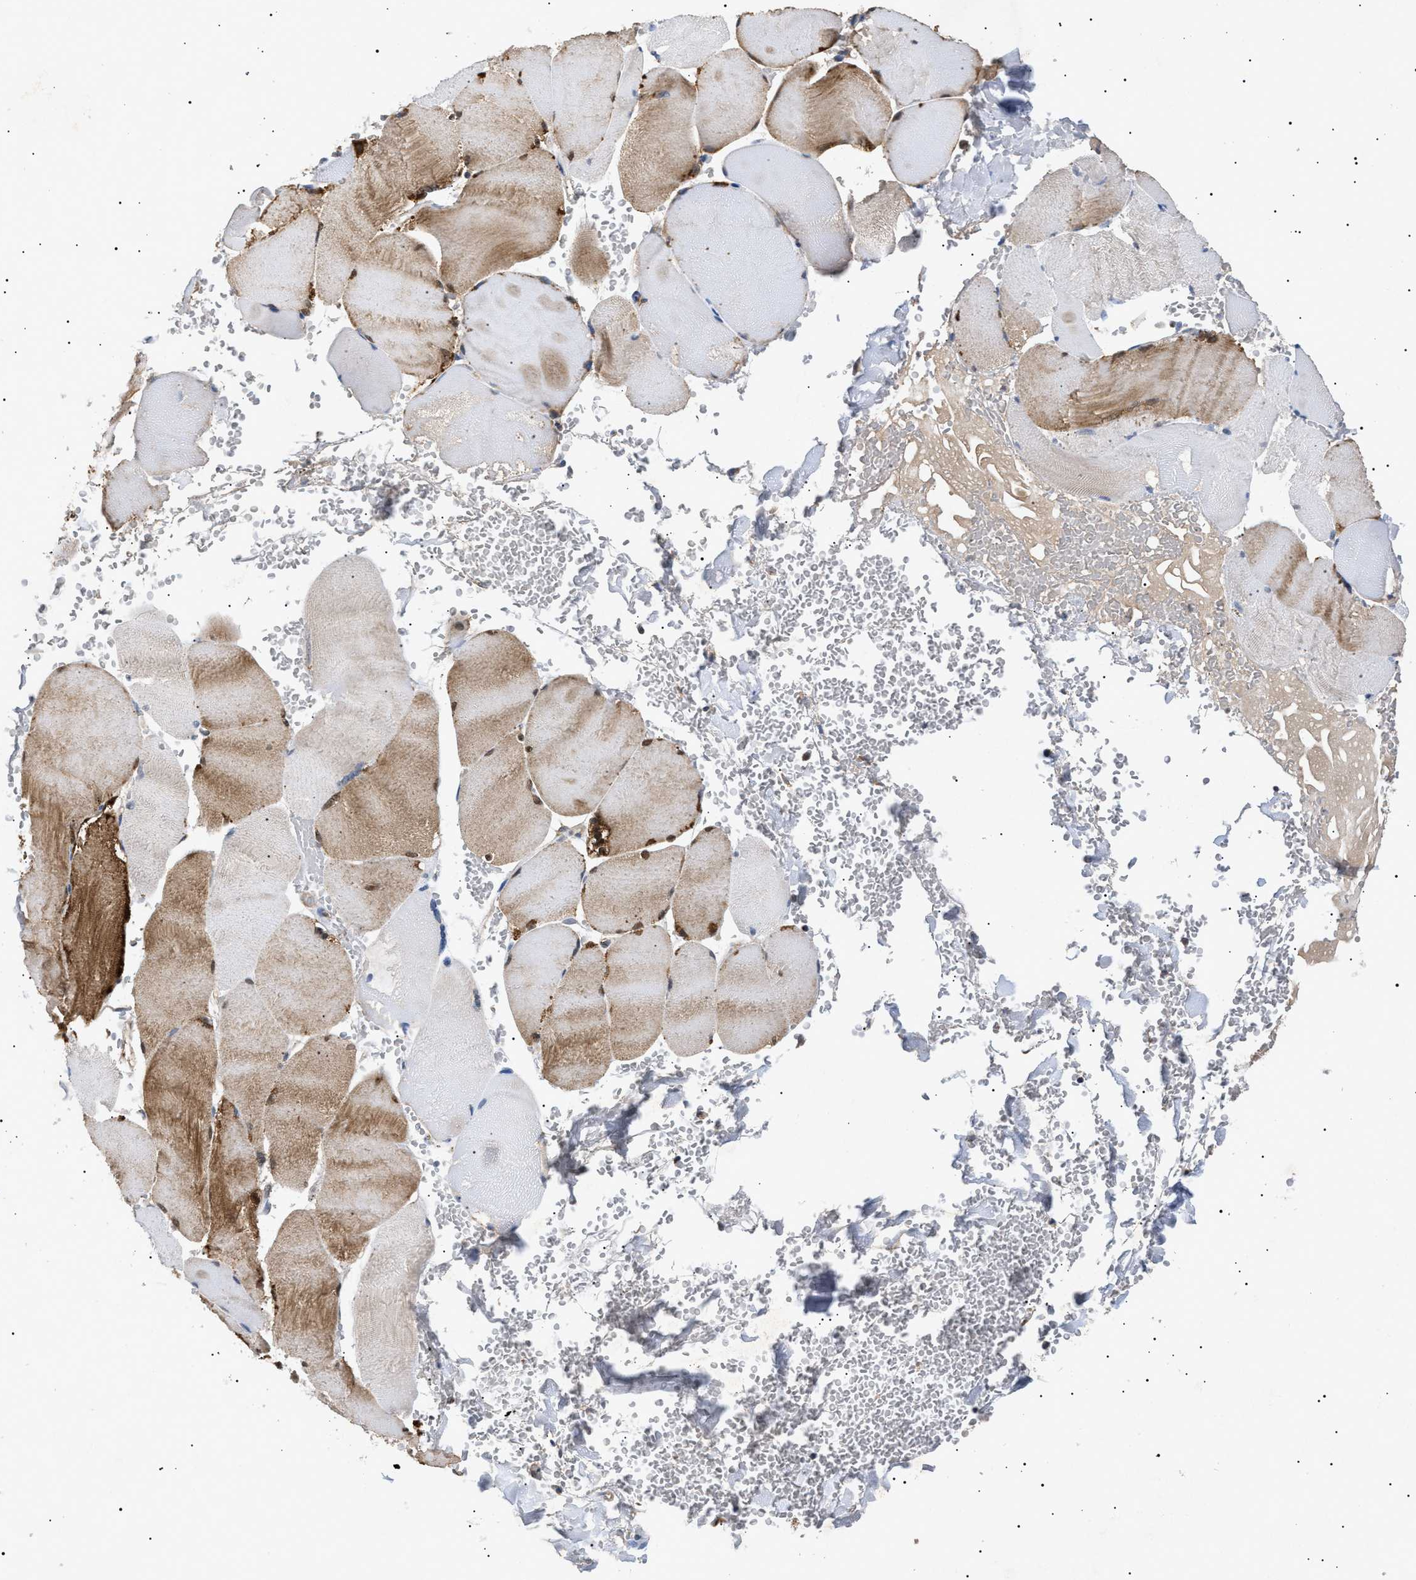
{"staining": {"intensity": "moderate", "quantity": "25%-75%", "location": "cytoplasmic/membranous"}, "tissue": "skeletal muscle", "cell_type": "Myocytes", "image_type": "normal", "snomed": [{"axis": "morphology", "description": "Normal tissue, NOS"}, {"axis": "topography", "description": "Skin"}, {"axis": "topography", "description": "Skeletal muscle"}], "caption": "High-magnification brightfield microscopy of unremarkable skeletal muscle stained with DAB (brown) and counterstained with hematoxylin (blue). myocytes exhibit moderate cytoplasmic/membranous positivity is identified in approximately25%-75% of cells.", "gene": "SIRT5", "patient": {"sex": "male", "age": 83}}